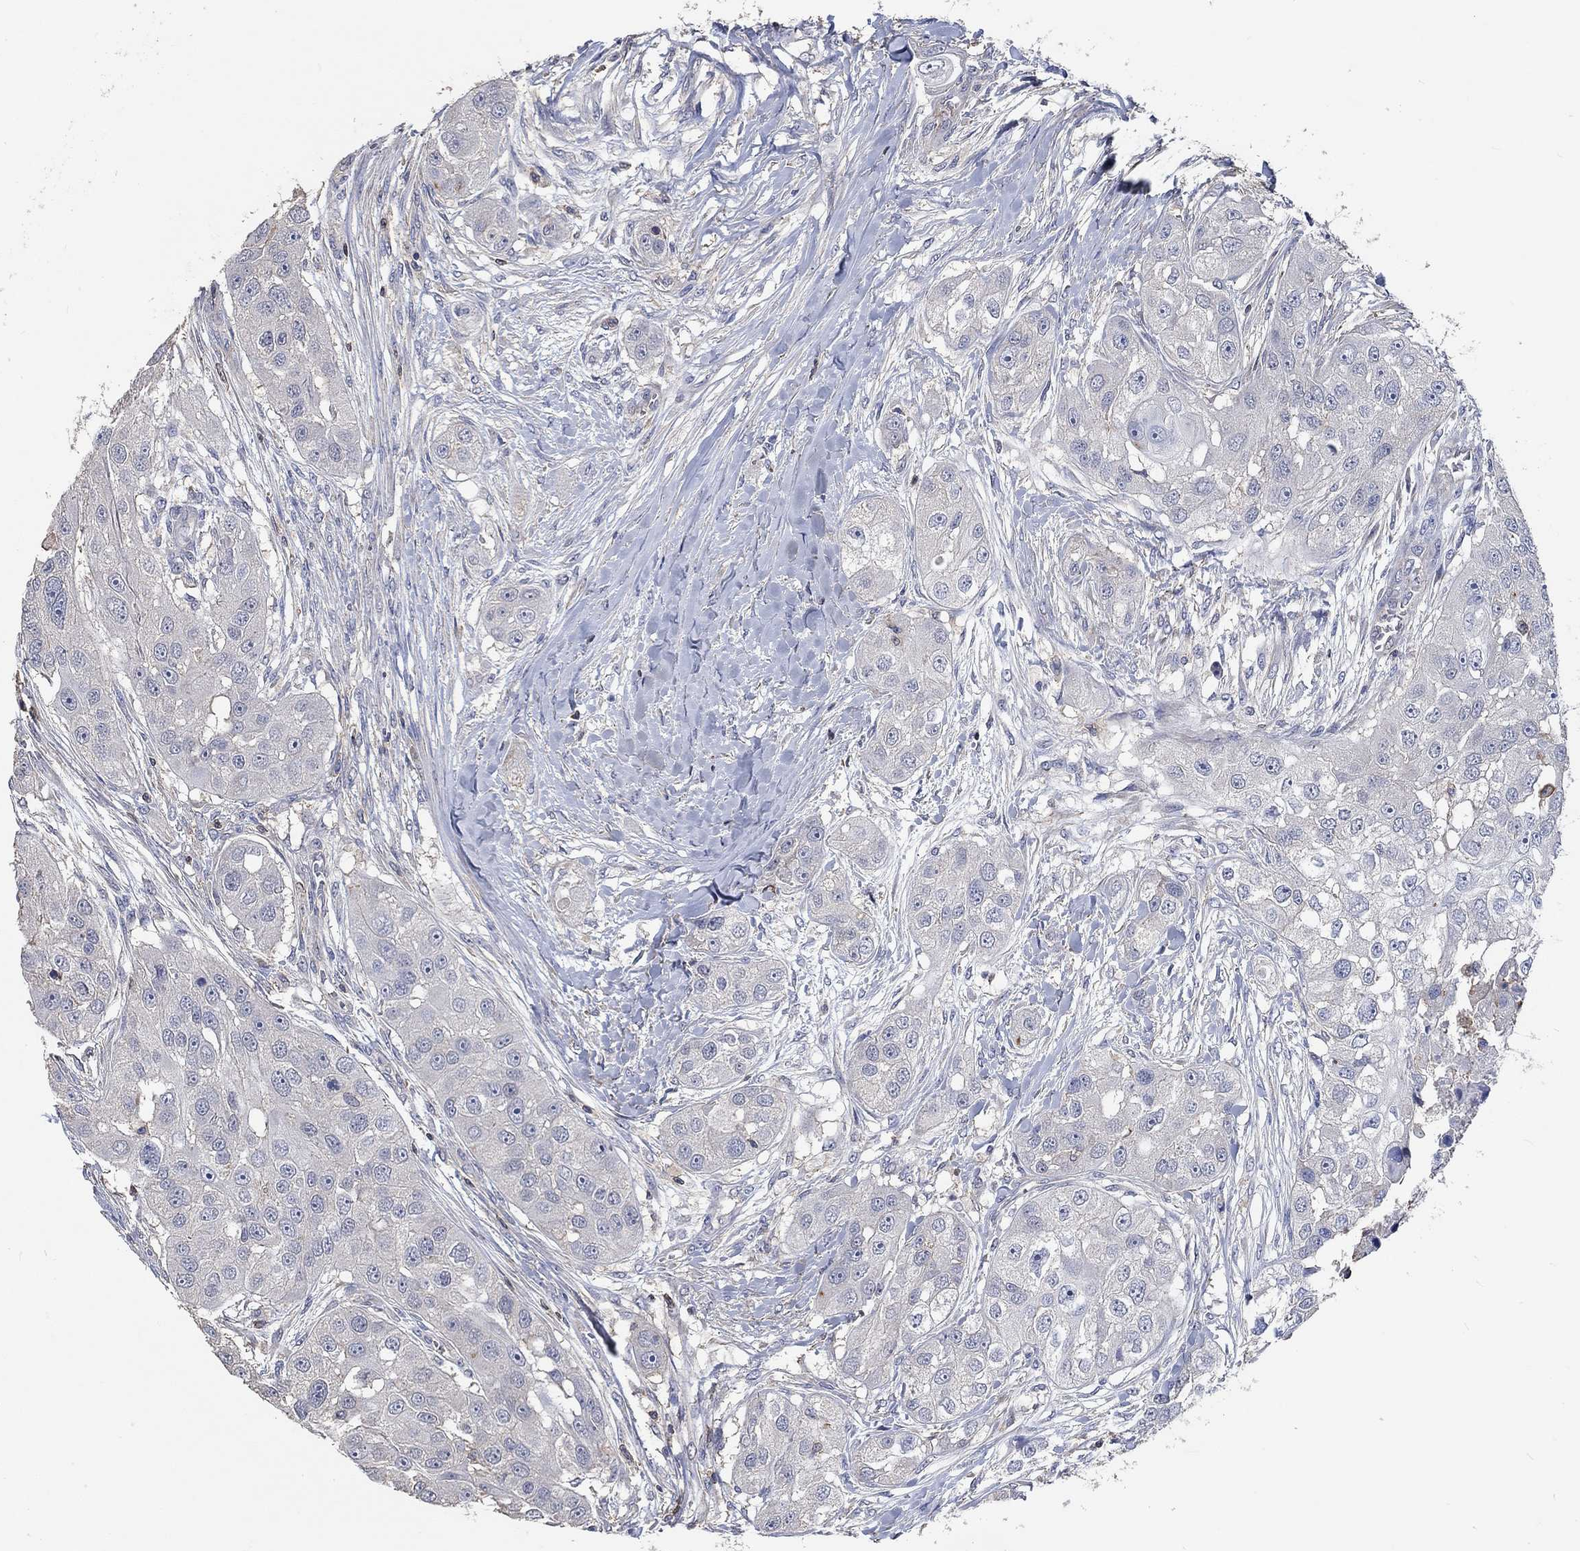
{"staining": {"intensity": "negative", "quantity": "none", "location": "none"}, "tissue": "head and neck cancer", "cell_type": "Tumor cells", "image_type": "cancer", "snomed": [{"axis": "morphology", "description": "Normal tissue, NOS"}, {"axis": "morphology", "description": "Squamous cell carcinoma, NOS"}, {"axis": "topography", "description": "Skeletal muscle"}, {"axis": "topography", "description": "Head-Neck"}], "caption": "This is a photomicrograph of immunohistochemistry staining of squamous cell carcinoma (head and neck), which shows no staining in tumor cells.", "gene": "TNFAIP8L3", "patient": {"sex": "male", "age": 51}}